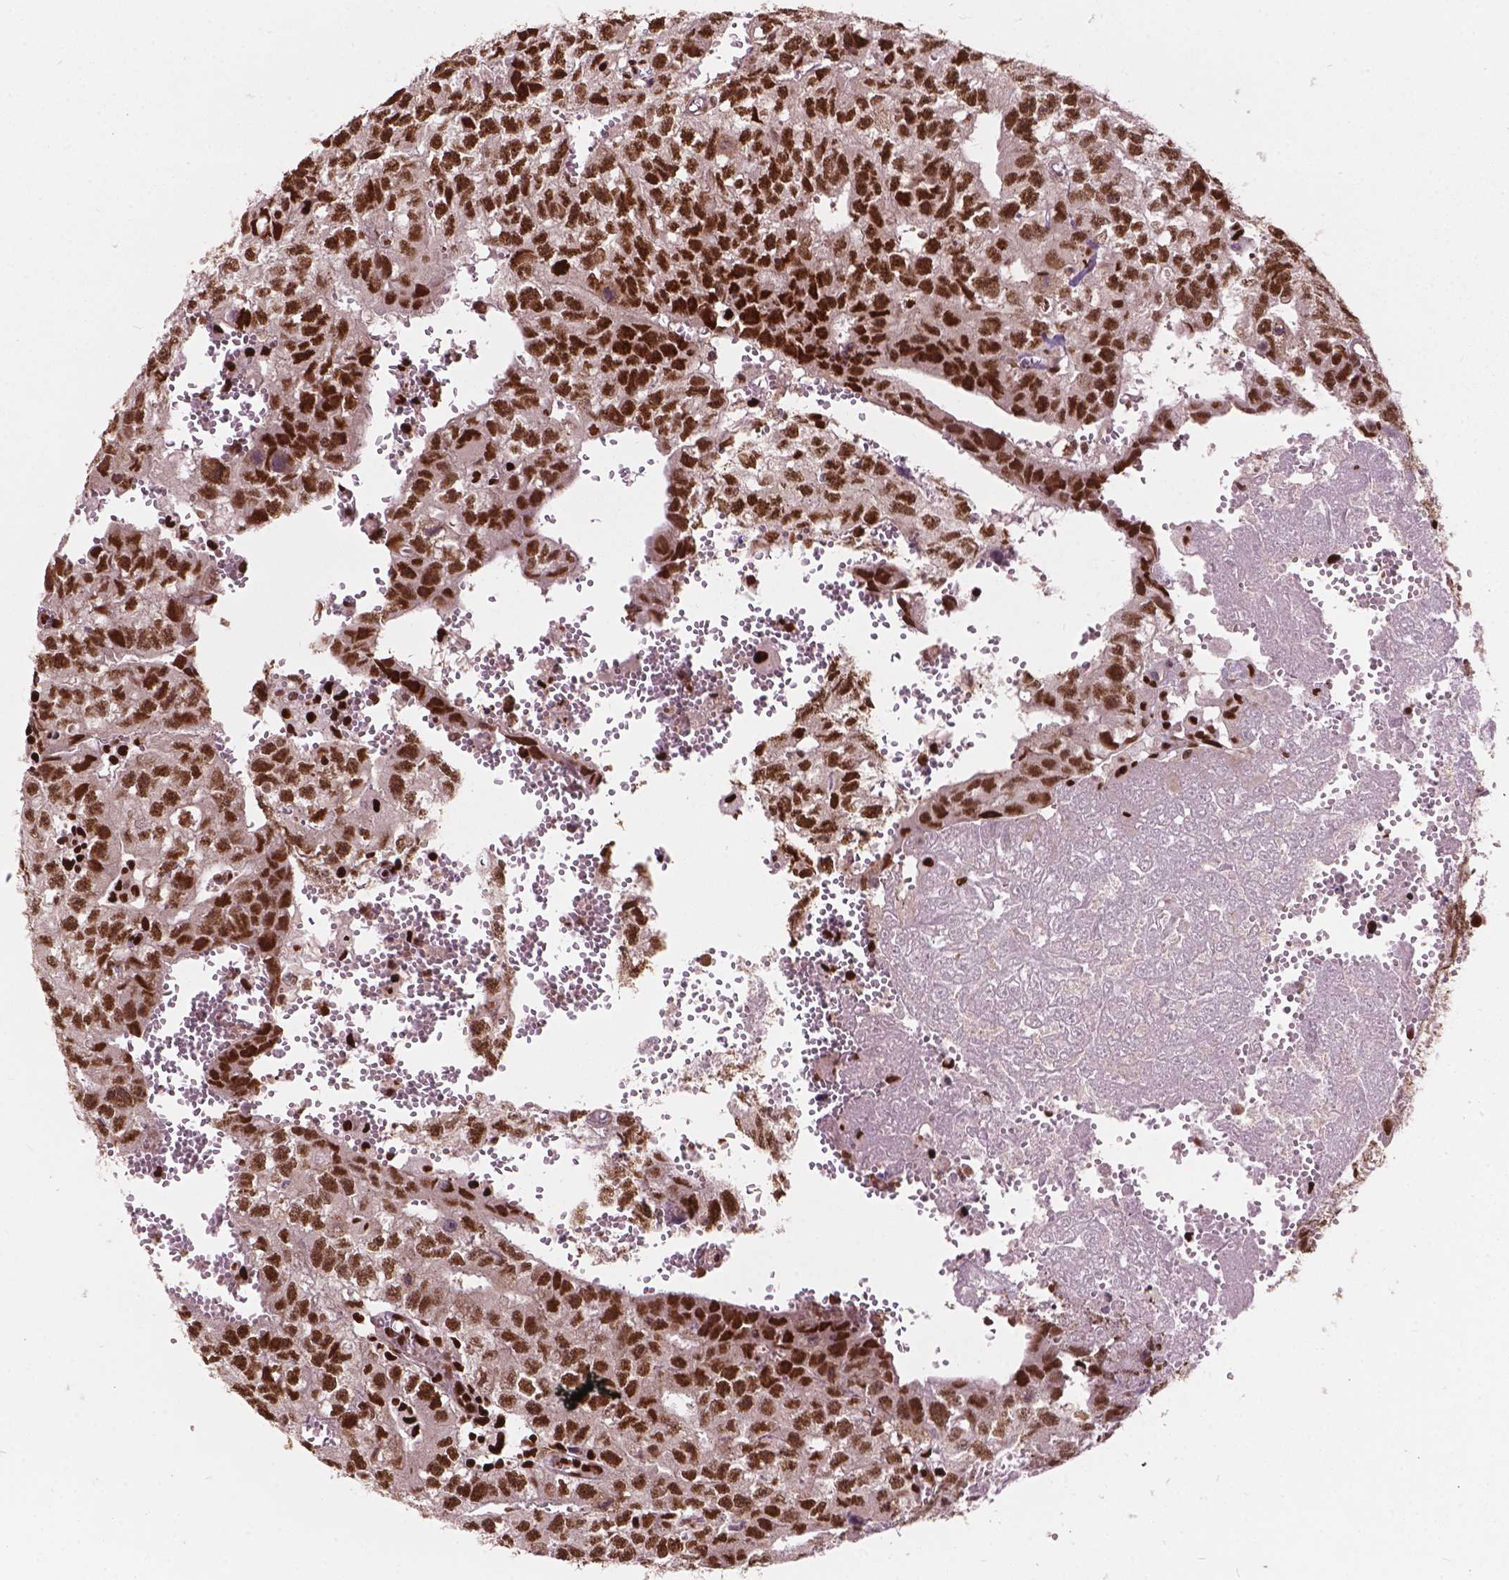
{"staining": {"intensity": "moderate", "quantity": ">75%", "location": "nuclear"}, "tissue": "testis cancer", "cell_type": "Tumor cells", "image_type": "cancer", "snomed": [{"axis": "morphology", "description": "Carcinoma, Embryonal, NOS"}, {"axis": "morphology", "description": "Teratoma, malignant, NOS"}, {"axis": "topography", "description": "Testis"}], "caption": "Moderate nuclear positivity for a protein is present in approximately >75% of tumor cells of testis cancer (teratoma (malignant)) using IHC.", "gene": "ANP32B", "patient": {"sex": "male", "age": 24}}